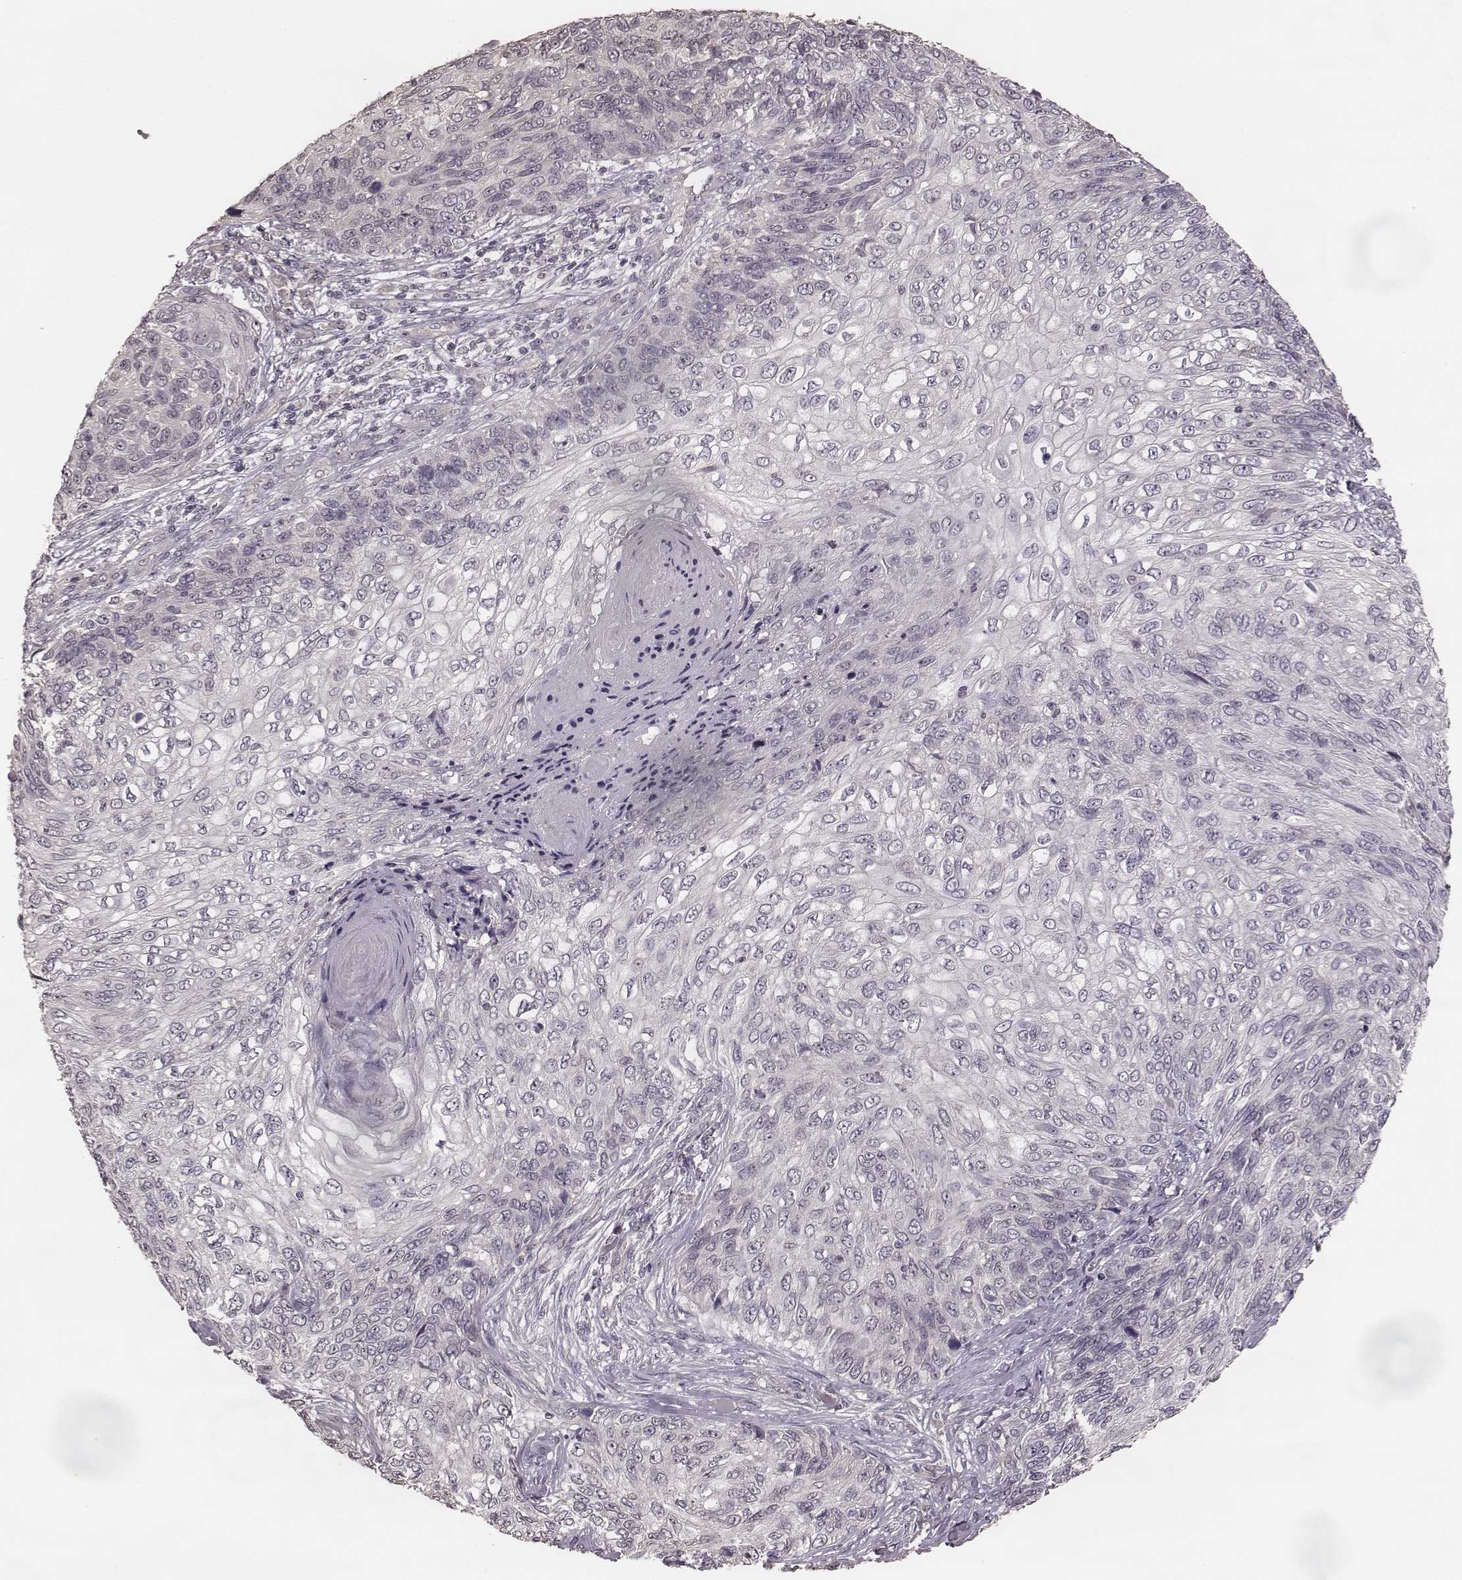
{"staining": {"intensity": "negative", "quantity": "none", "location": "none"}, "tissue": "skin cancer", "cell_type": "Tumor cells", "image_type": "cancer", "snomed": [{"axis": "morphology", "description": "Squamous cell carcinoma, NOS"}, {"axis": "topography", "description": "Skin"}], "caption": "The image shows no significant positivity in tumor cells of squamous cell carcinoma (skin).", "gene": "LY6K", "patient": {"sex": "male", "age": 92}}